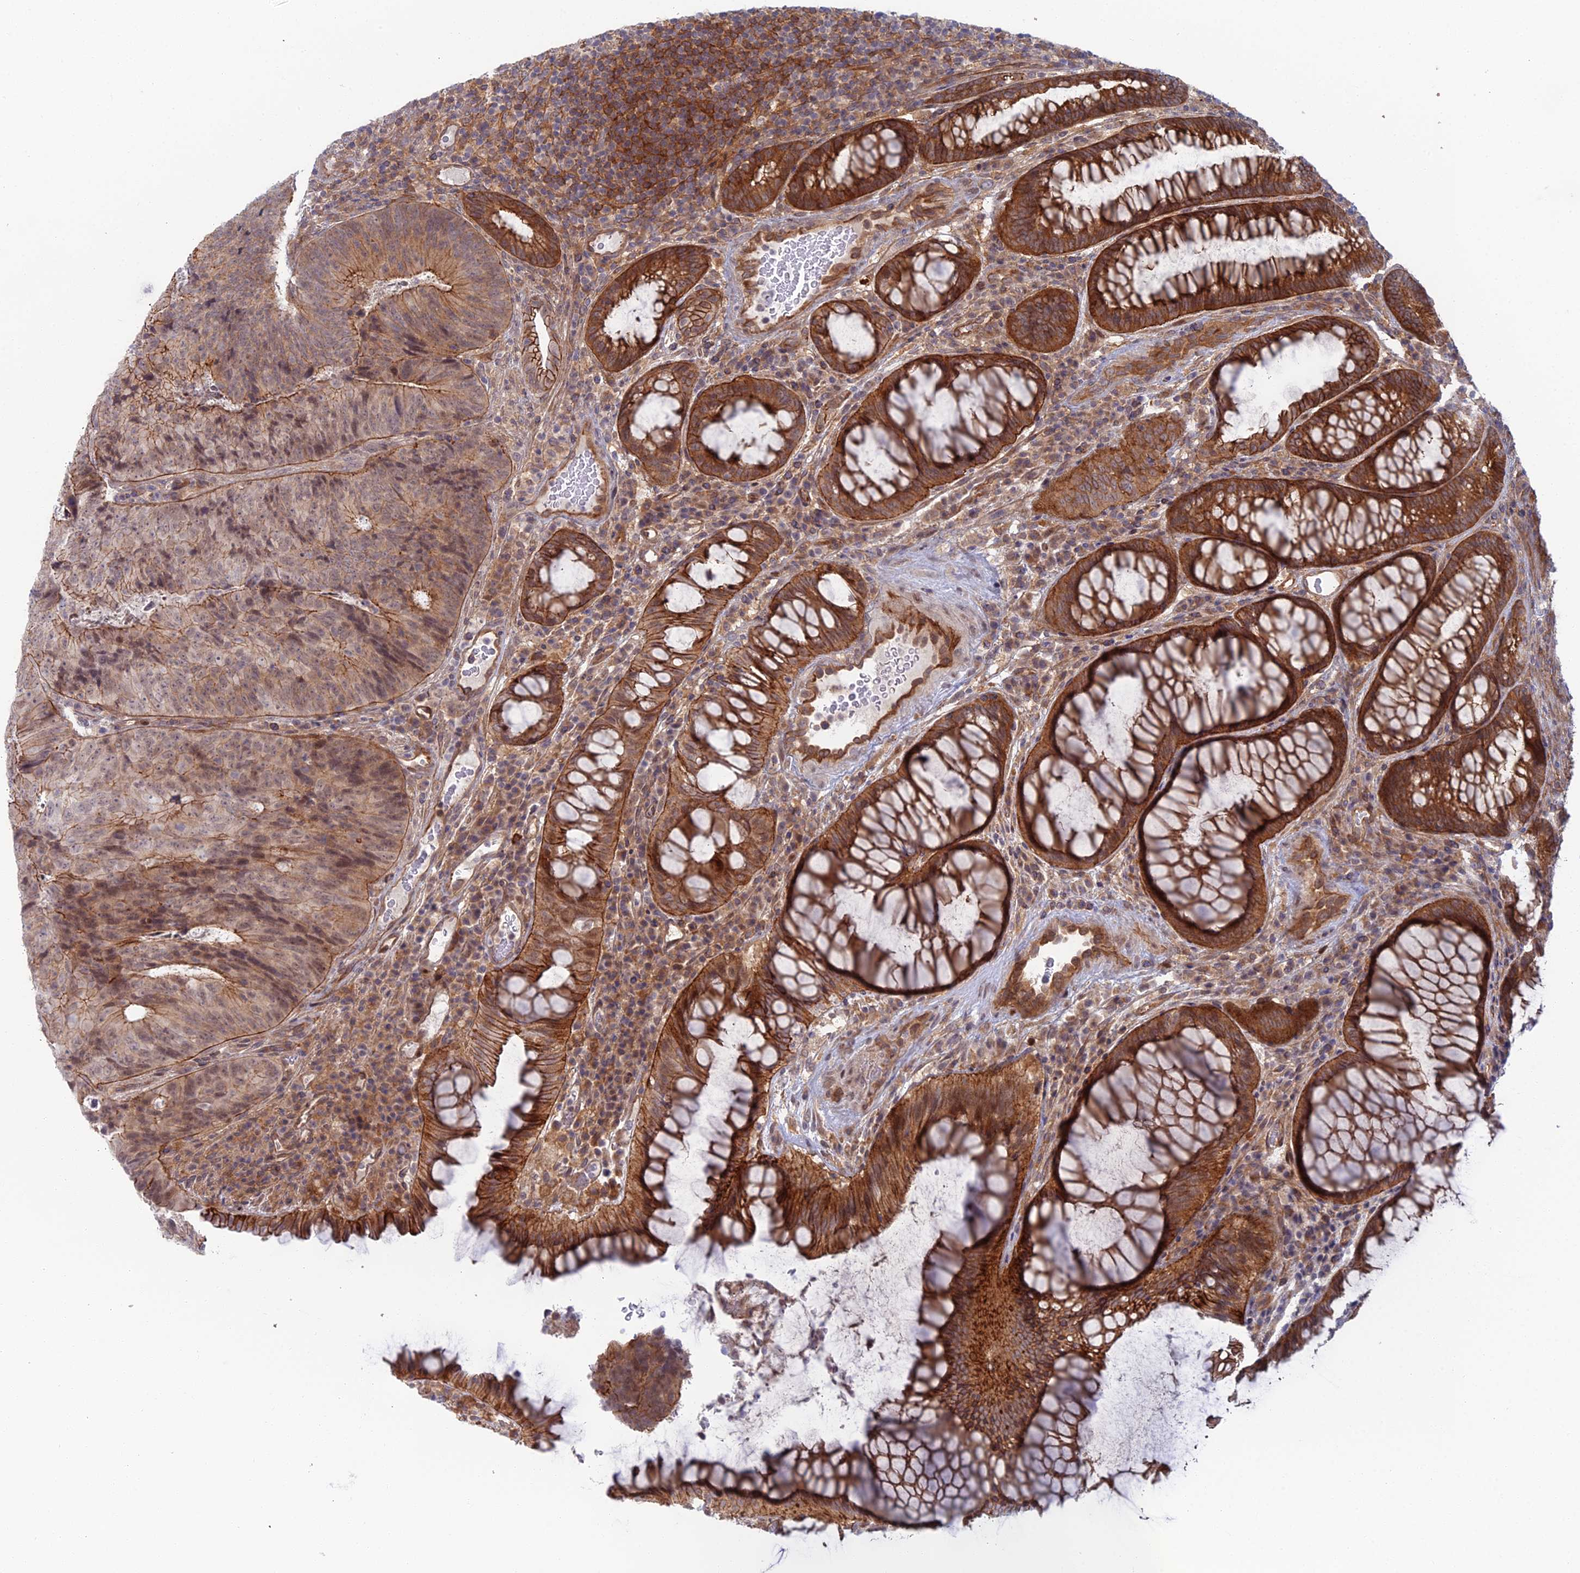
{"staining": {"intensity": "moderate", "quantity": ">75%", "location": "cytoplasmic/membranous,nuclear"}, "tissue": "colorectal cancer", "cell_type": "Tumor cells", "image_type": "cancer", "snomed": [{"axis": "morphology", "description": "Adenocarcinoma, NOS"}, {"axis": "topography", "description": "Colon"}], "caption": "Immunohistochemistry of colorectal adenocarcinoma shows medium levels of moderate cytoplasmic/membranous and nuclear staining in approximately >75% of tumor cells.", "gene": "ABHD1", "patient": {"sex": "female", "age": 67}}